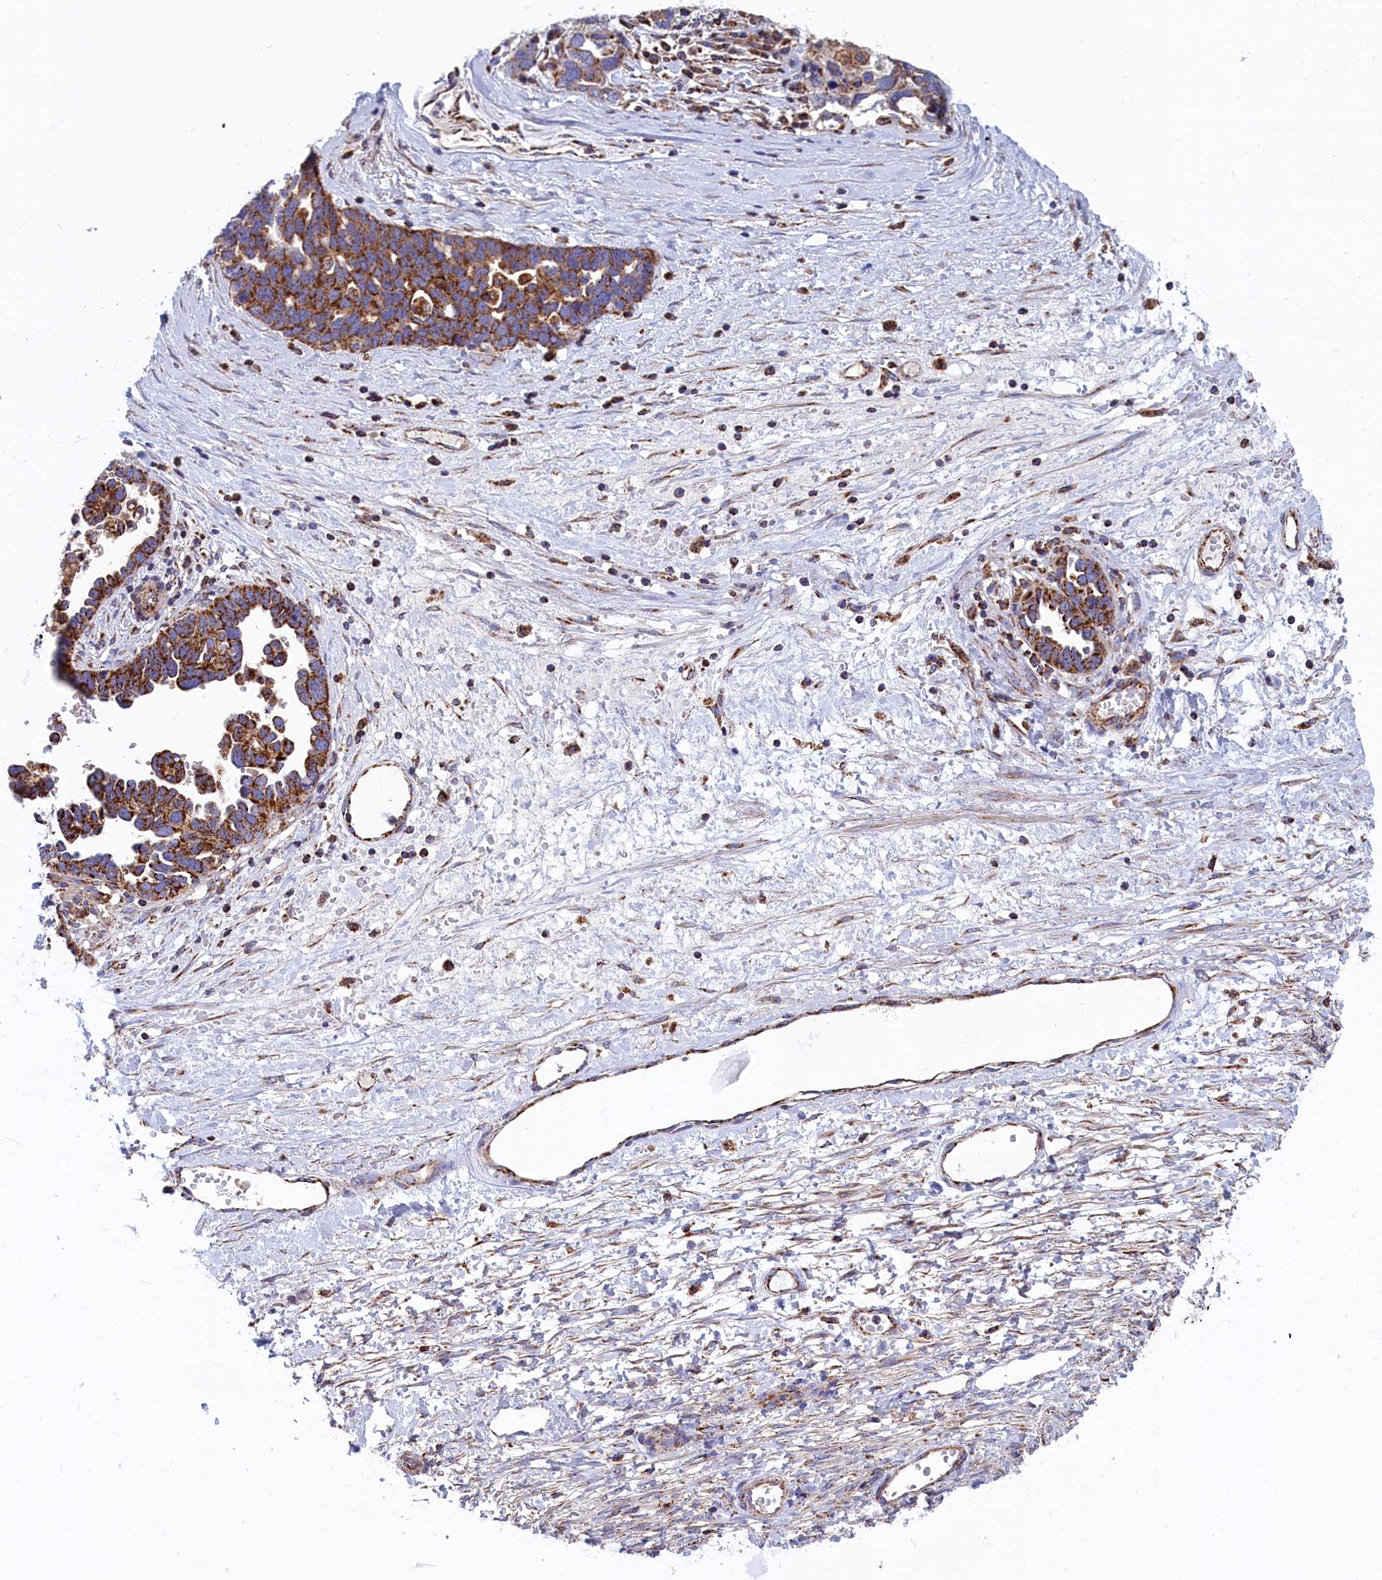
{"staining": {"intensity": "moderate", "quantity": ">75%", "location": "cytoplasmic/membranous"}, "tissue": "ovarian cancer", "cell_type": "Tumor cells", "image_type": "cancer", "snomed": [{"axis": "morphology", "description": "Cystadenocarcinoma, serous, NOS"}, {"axis": "topography", "description": "Ovary"}], "caption": "A brown stain highlights moderate cytoplasmic/membranous staining of a protein in ovarian cancer (serous cystadenocarcinoma) tumor cells.", "gene": "WDR83", "patient": {"sex": "female", "age": 54}}